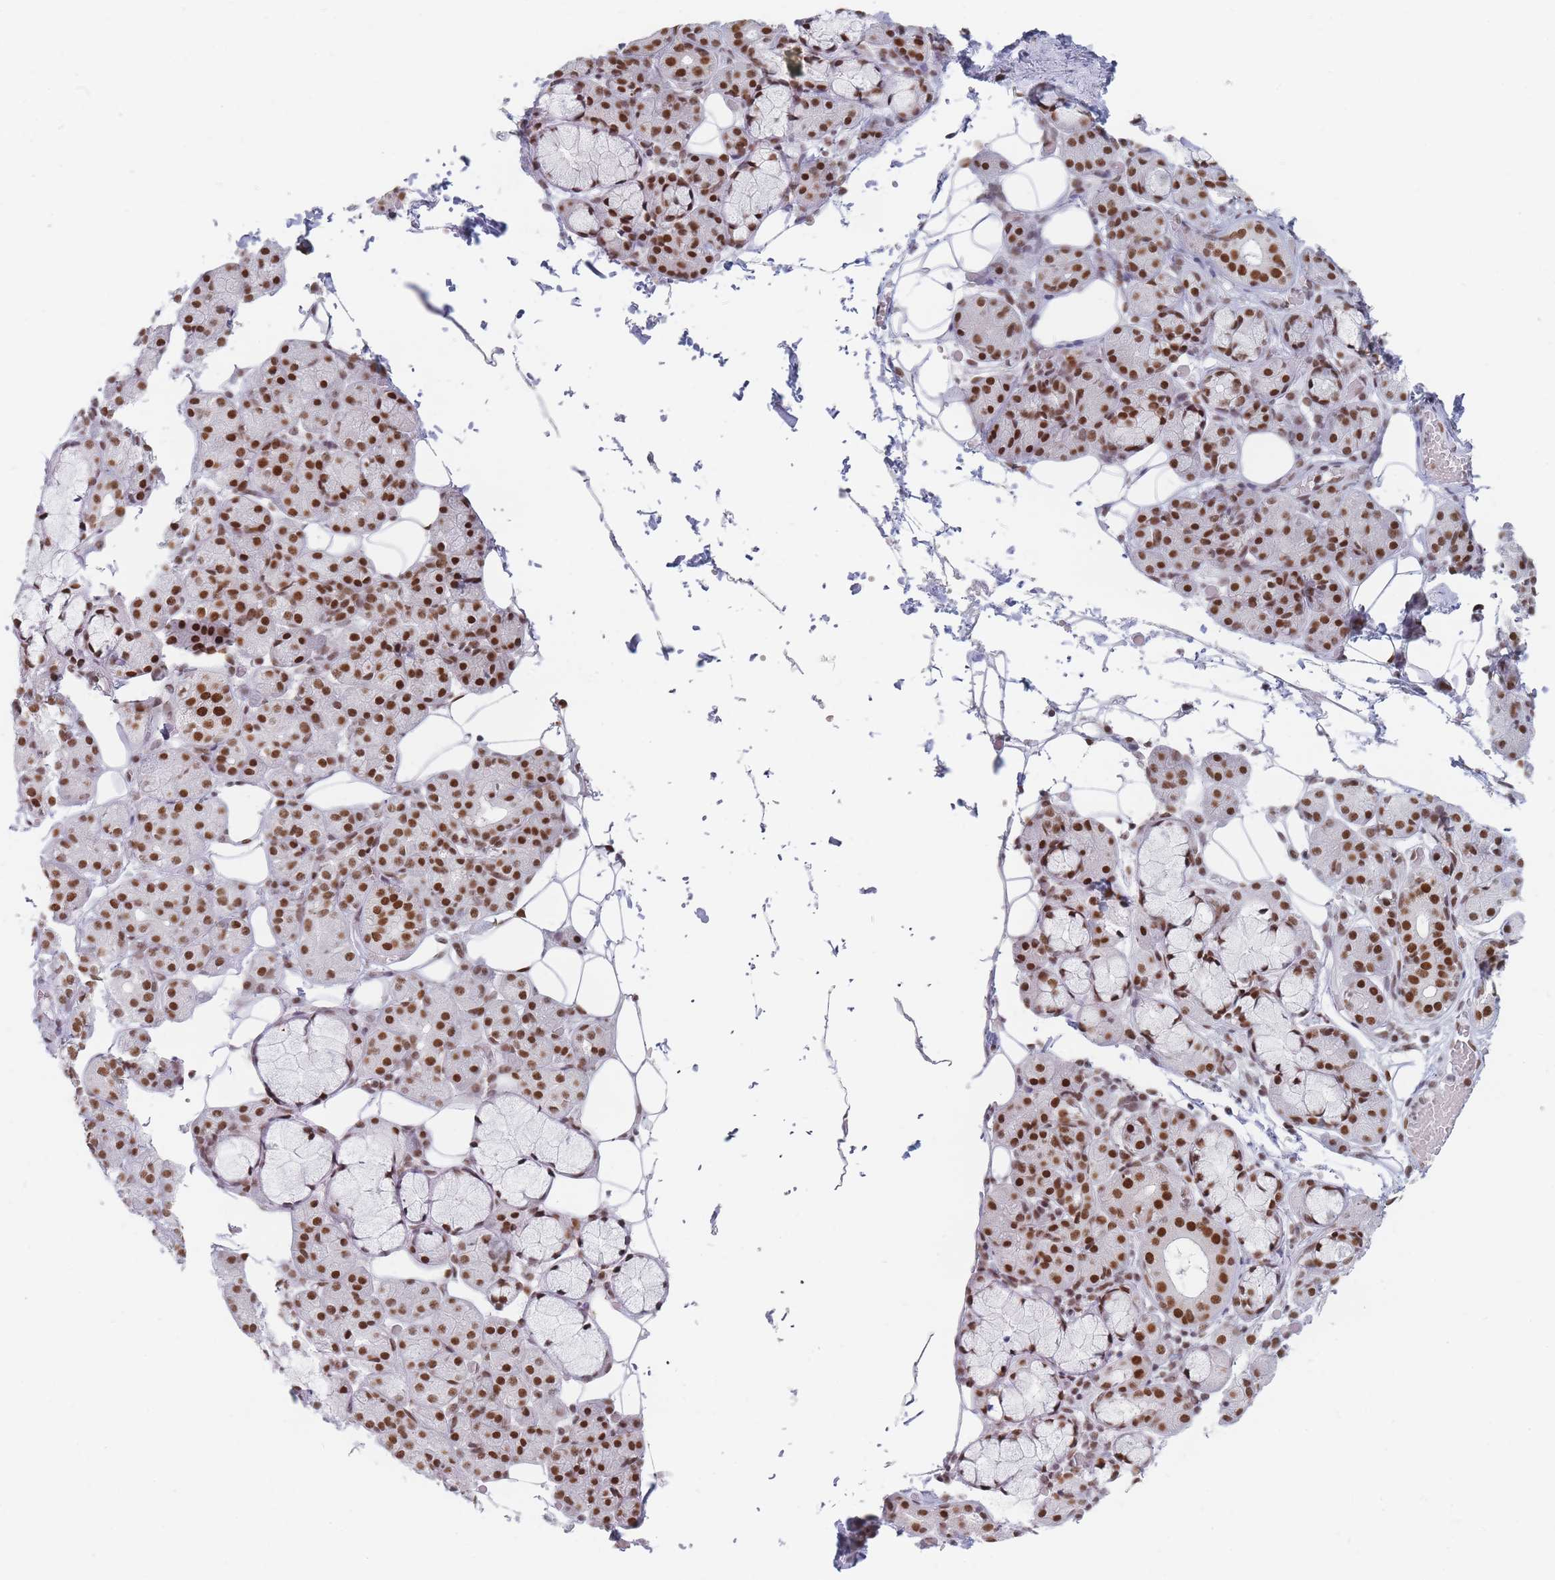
{"staining": {"intensity": "strong", "quantity": ">75%", "location": "nuclear"}, "tissue": "salivary gland", "cell_type": "Glandular cells", "image_type": "normal", "snomed": [{"axis": "morphology", "description": "Normal tissue, NOS"}, {"axis": "topography", "description": "Salivary gland"}], "caption": "Approximately >75% of glandular cells in benign human salivary gland exhibit strong nuclear protein positivity as visualized by brown immunohistochemical staining.", "gene": "SAFB2", "patient": {"sex": "male", "age": 63}}